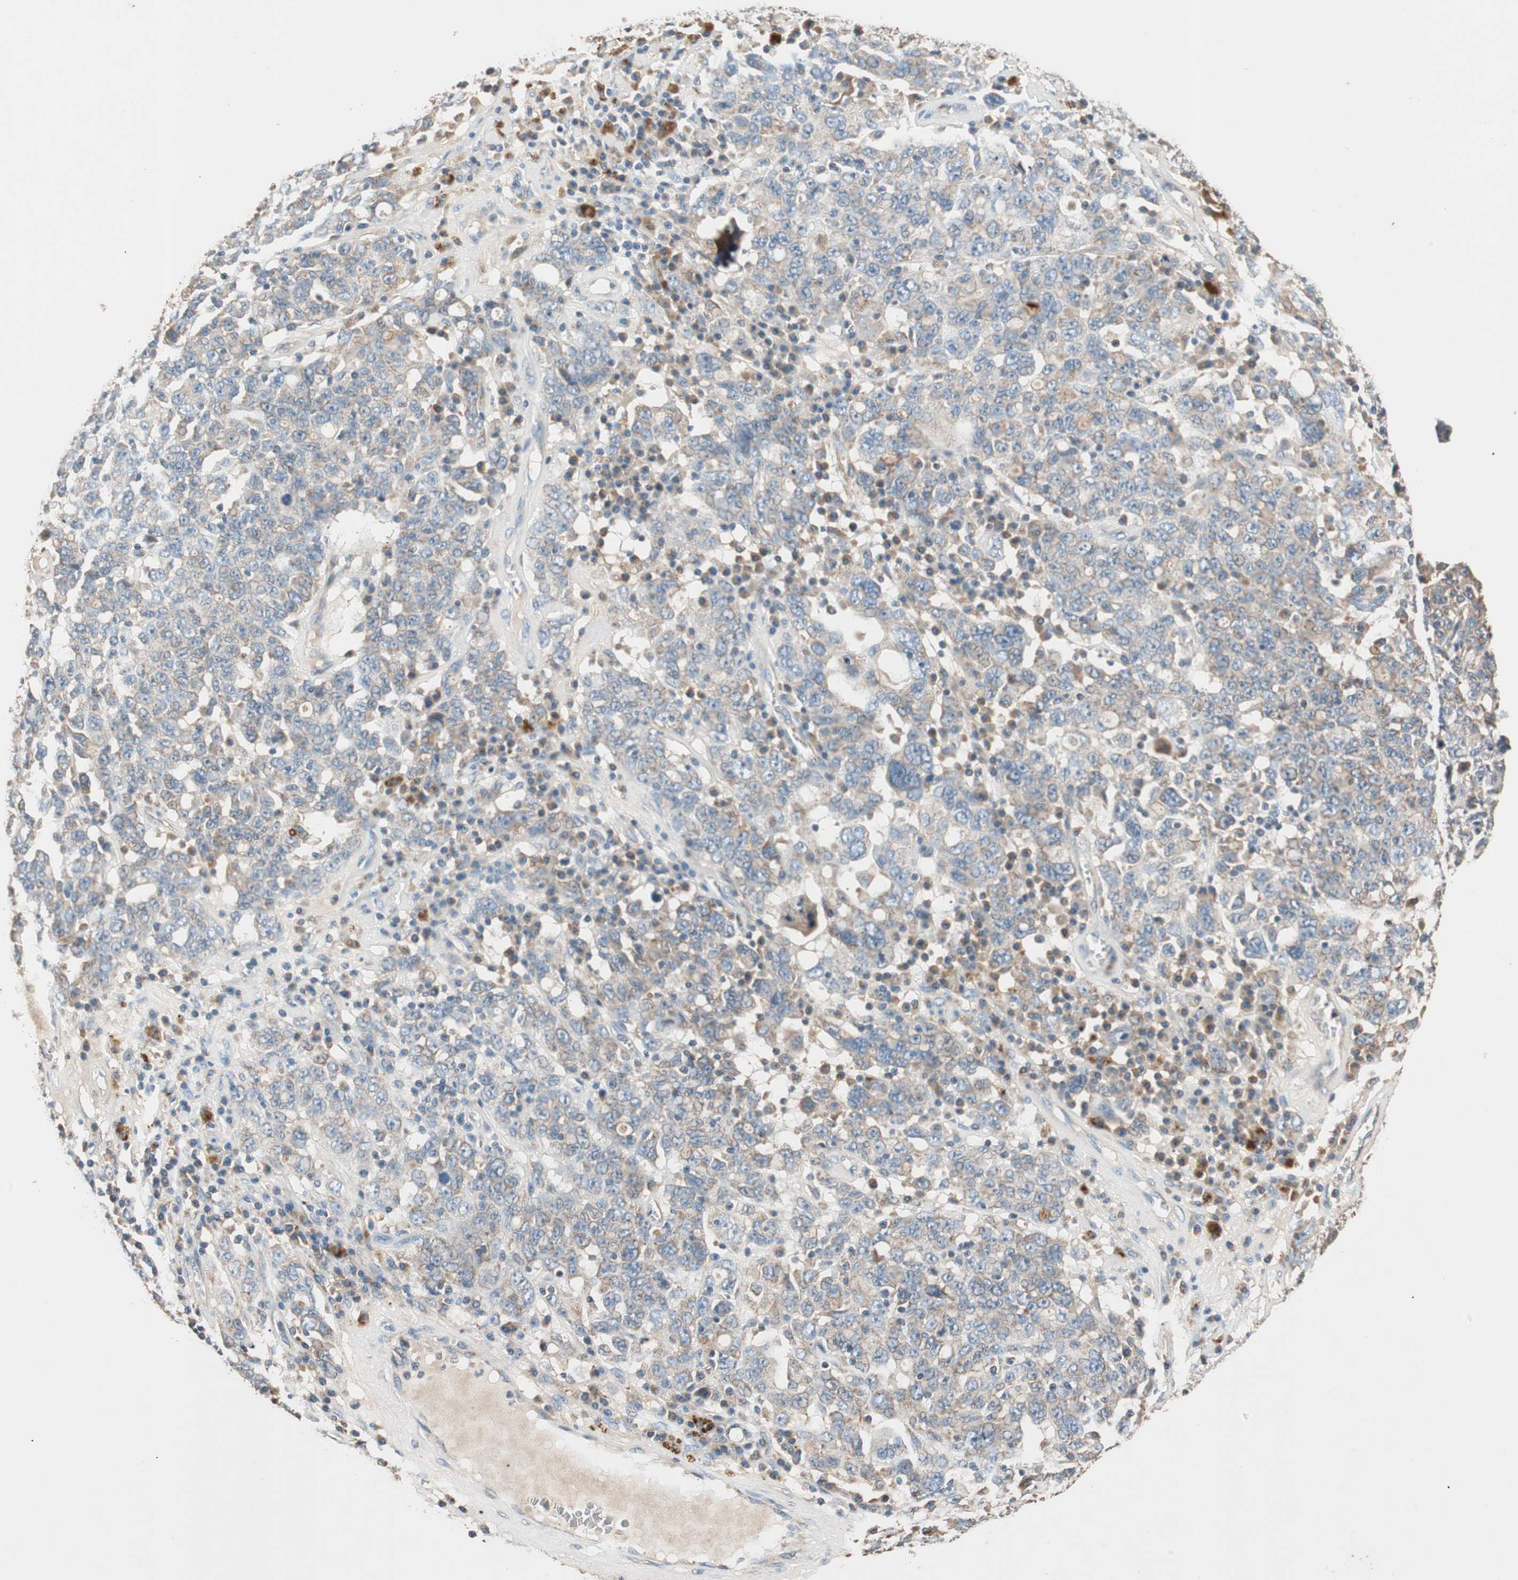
{"staining": {"intensity": "weak", "quantity": "25%-75%", "location": "cytoplasmic/membranous"}, "tissue": "ovarian cancer", "cell_type": "Tumor cells", "image_type": "cancer", "snomed": [{"axis": "morphology", "description": "Carcinoma, endometroid"}, {"axis": "topography", "description": "Ovary"}], "caption": "Endometroid carcinoma (ovarian) tissue exhibits weak cytoplasmic/membranous positivity in about 25%-75% of tumor cells, visualized by immunohistochemistry.", "gene": "HPN", "patient": {"sex": "female", "age": 62}}